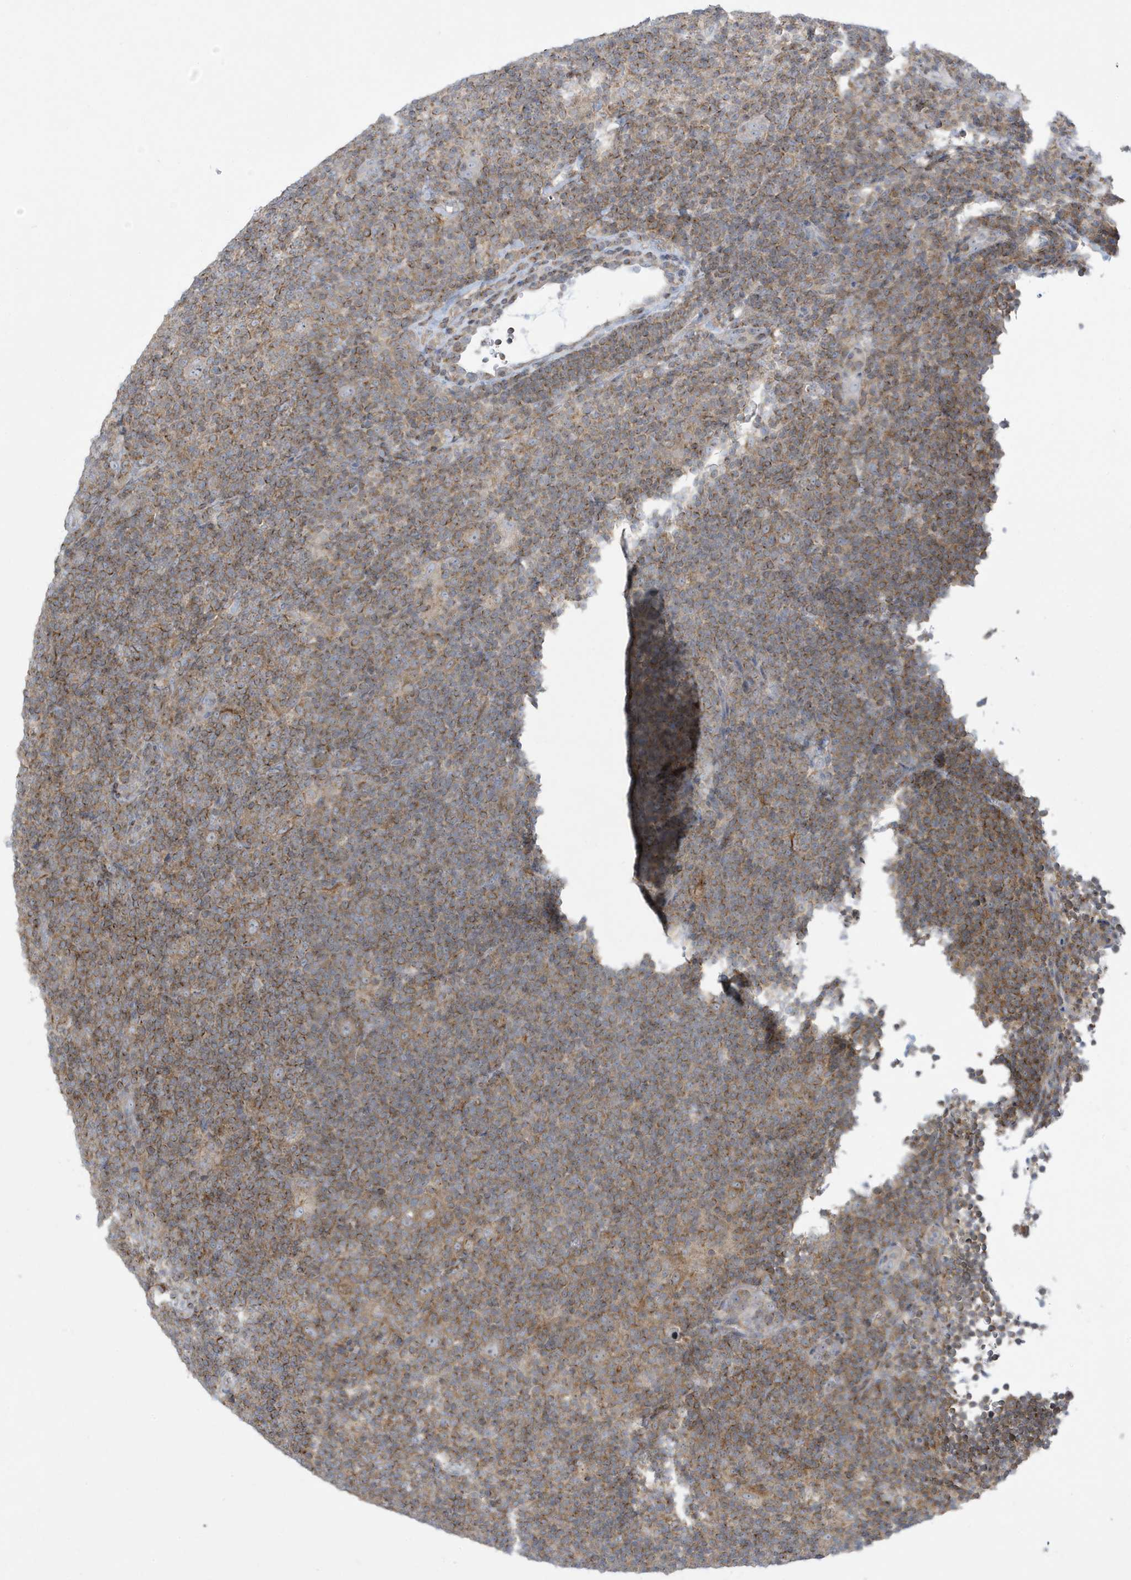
{"staining": {"intensity": "negative", "quantity": "none", "location": "none"}, "tissue": "lymphoma", "cell_type": "Tumor cells", "image_type": "cancer", "snomed": [{"axis": "morphology", "description": "Hodgkin's disease, NOS"}, {"axis": "topography", "description": "Lymph node"}], "caption": "Protein analysis of Hodgkin's disease exhibits no significant positivity in tumor cells.", "gene": "SLAMF9", "patient": {"sex": "female", "age": 57}}